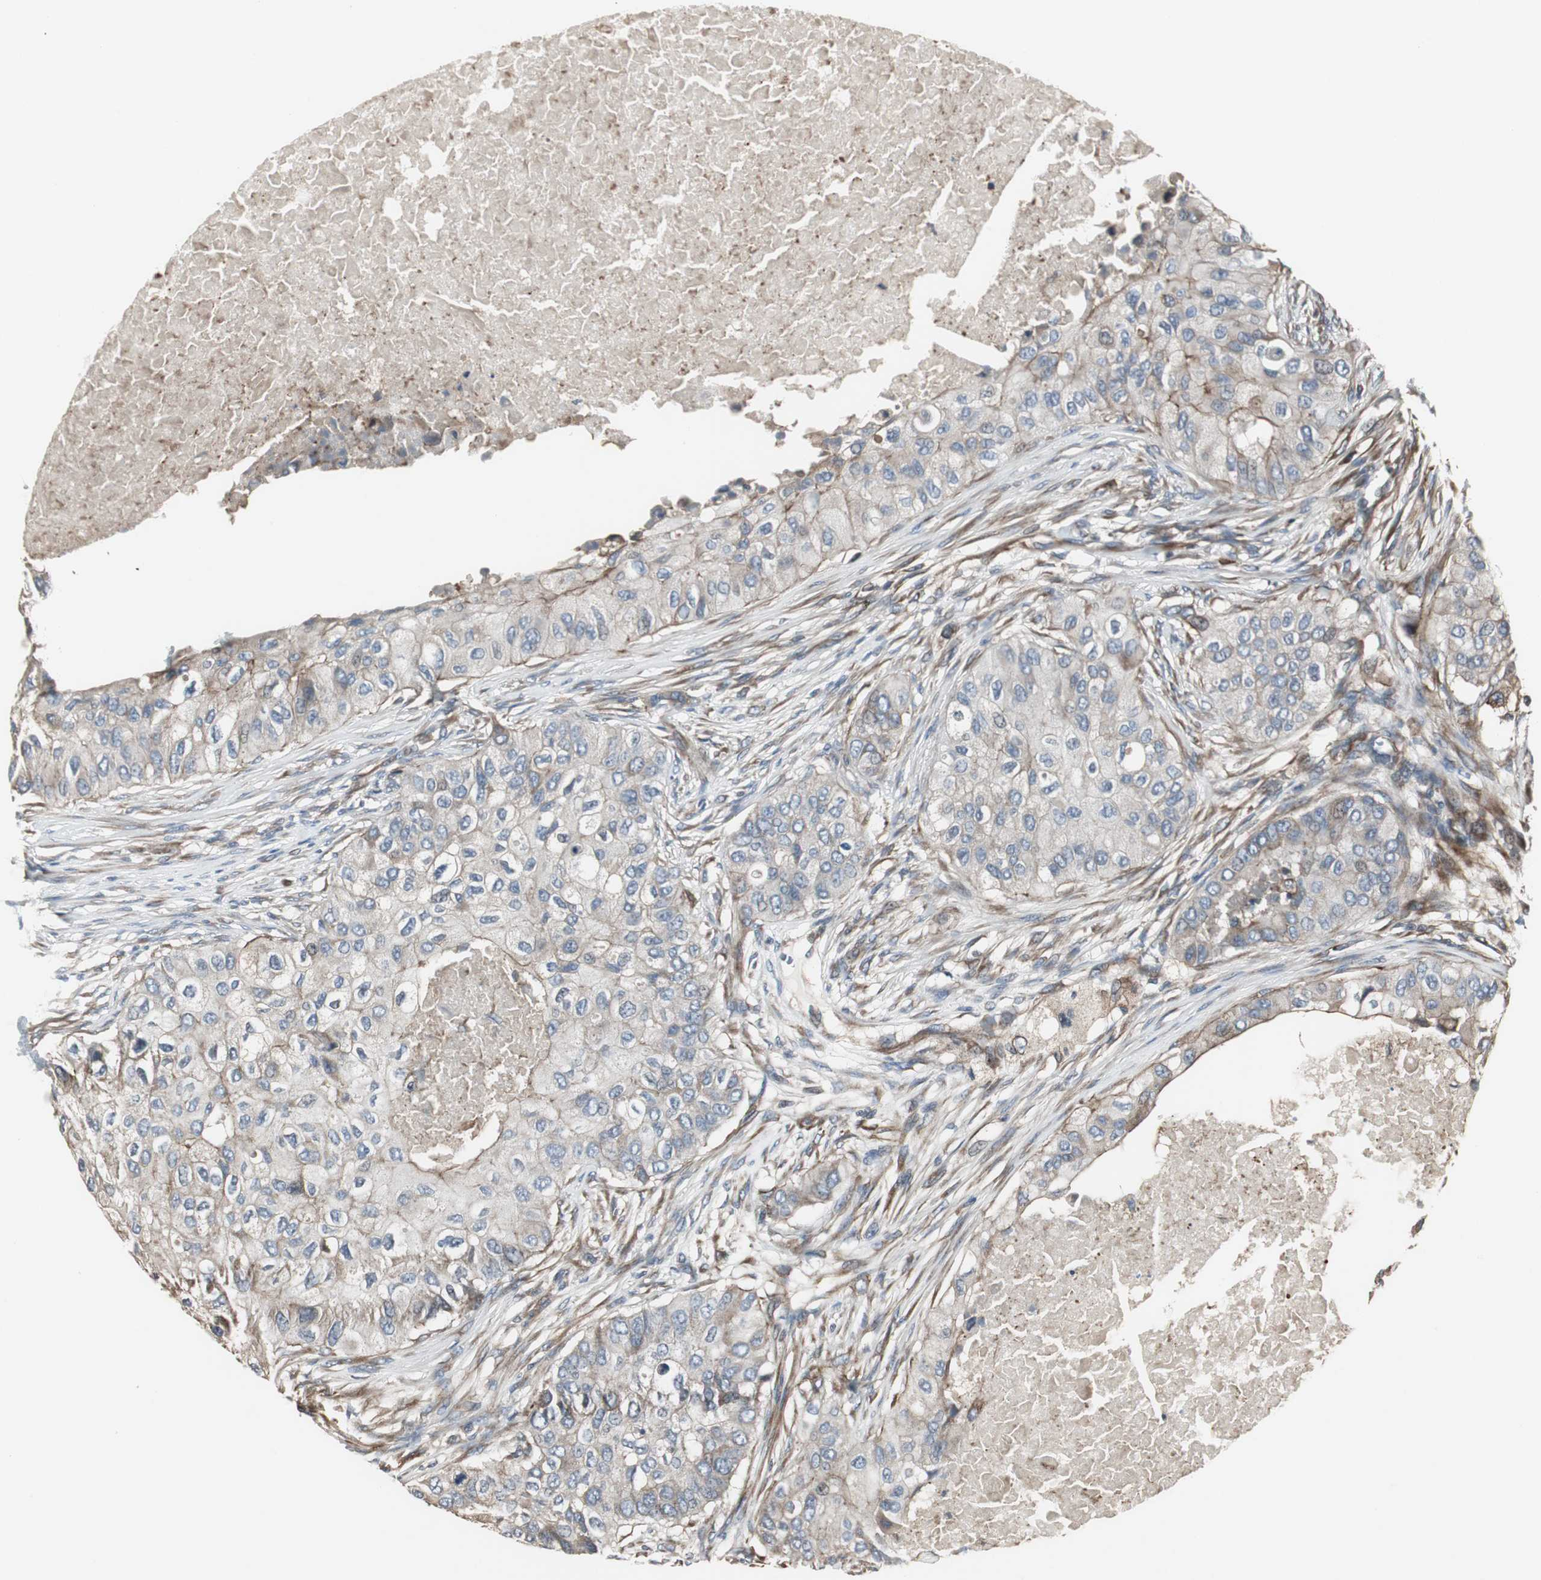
{"staining": {"intensity": "weak", "quantity": ">75%", "location": "cytoplasmic/membranous"}, "tissue": "breast cancer", "cell_type": "Tumor cells", "image_type": "cancer", "snomed": [{"axis": "morphology", "description": "Normal tissue, NOS"}, {"axis": "morphology", "description": "Duct carcinoma"}, {"axis": "topography", "description": "Breast"}], "caption": "Immunohistochemistry (IHC) image of invasive ductal carcinoma (breast) stained for a protein (brown), which reveals low levels of weak cytoplasmic/membranous positivity in about >75% of tumor cells.", "gene": "CHP1", "patient": {"sex": "female", "age": 49}}